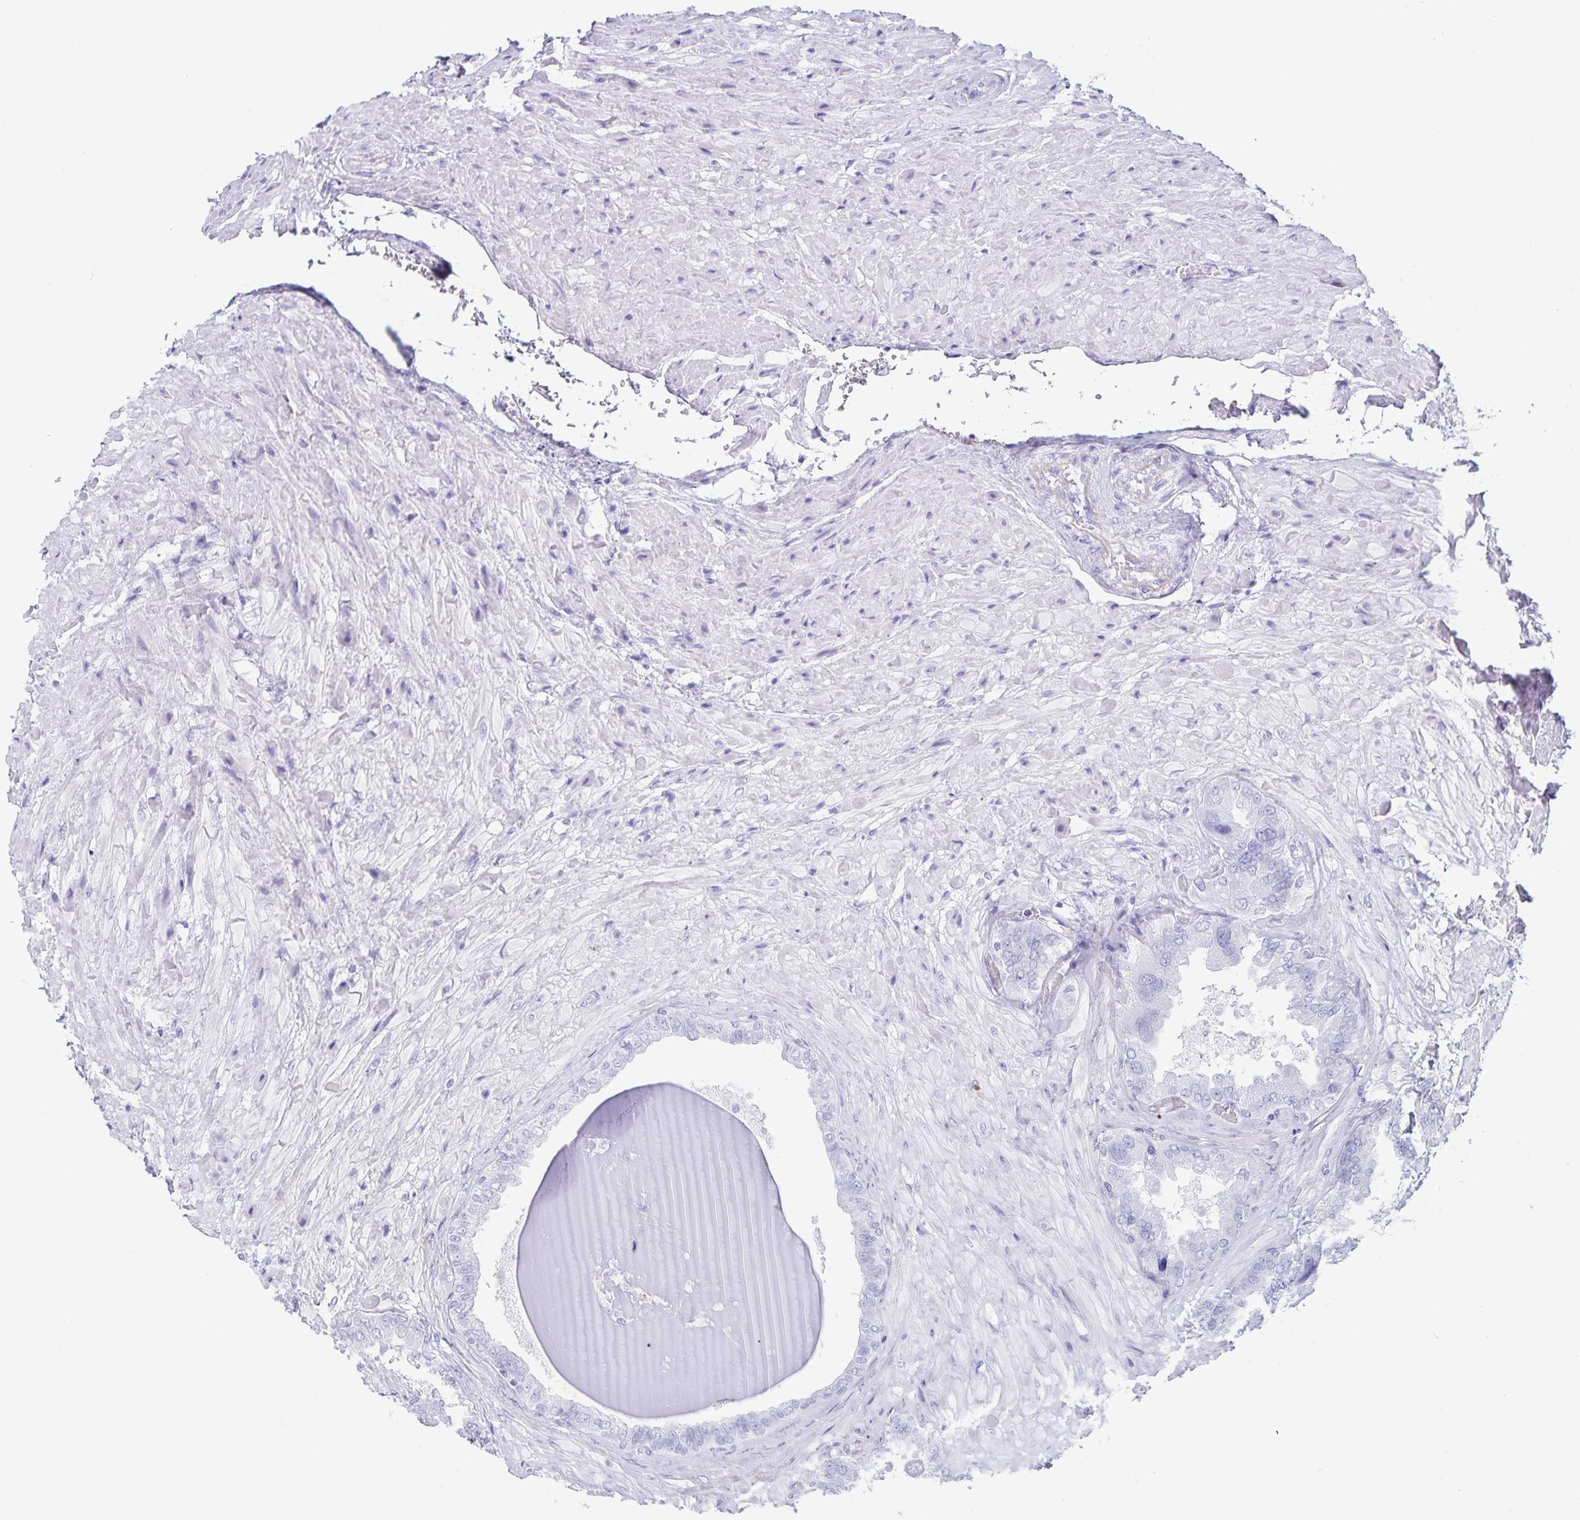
{"staining": {"intensity": "negative", "quantity": "none", "location": "none"}, "tissue": "seminal vesicle", "cell_type": "Glandular cells", "image_type": "normal", "snomed": [{"axis": "morphology", "description": "Normal tissue, NOS"}, {"axis": "topography", "description": "Seminal veicle"}], "caption": "The photomicrograph reveals no significant staining in glandular cells of seminal vesicle. (DAB (3,3'-diaminobenzidine) immunohistochemistry visualized using brightfield microscopy, high magnification).", "gene": "AQP4", "patient": {"sex": "male", "age": 68}}